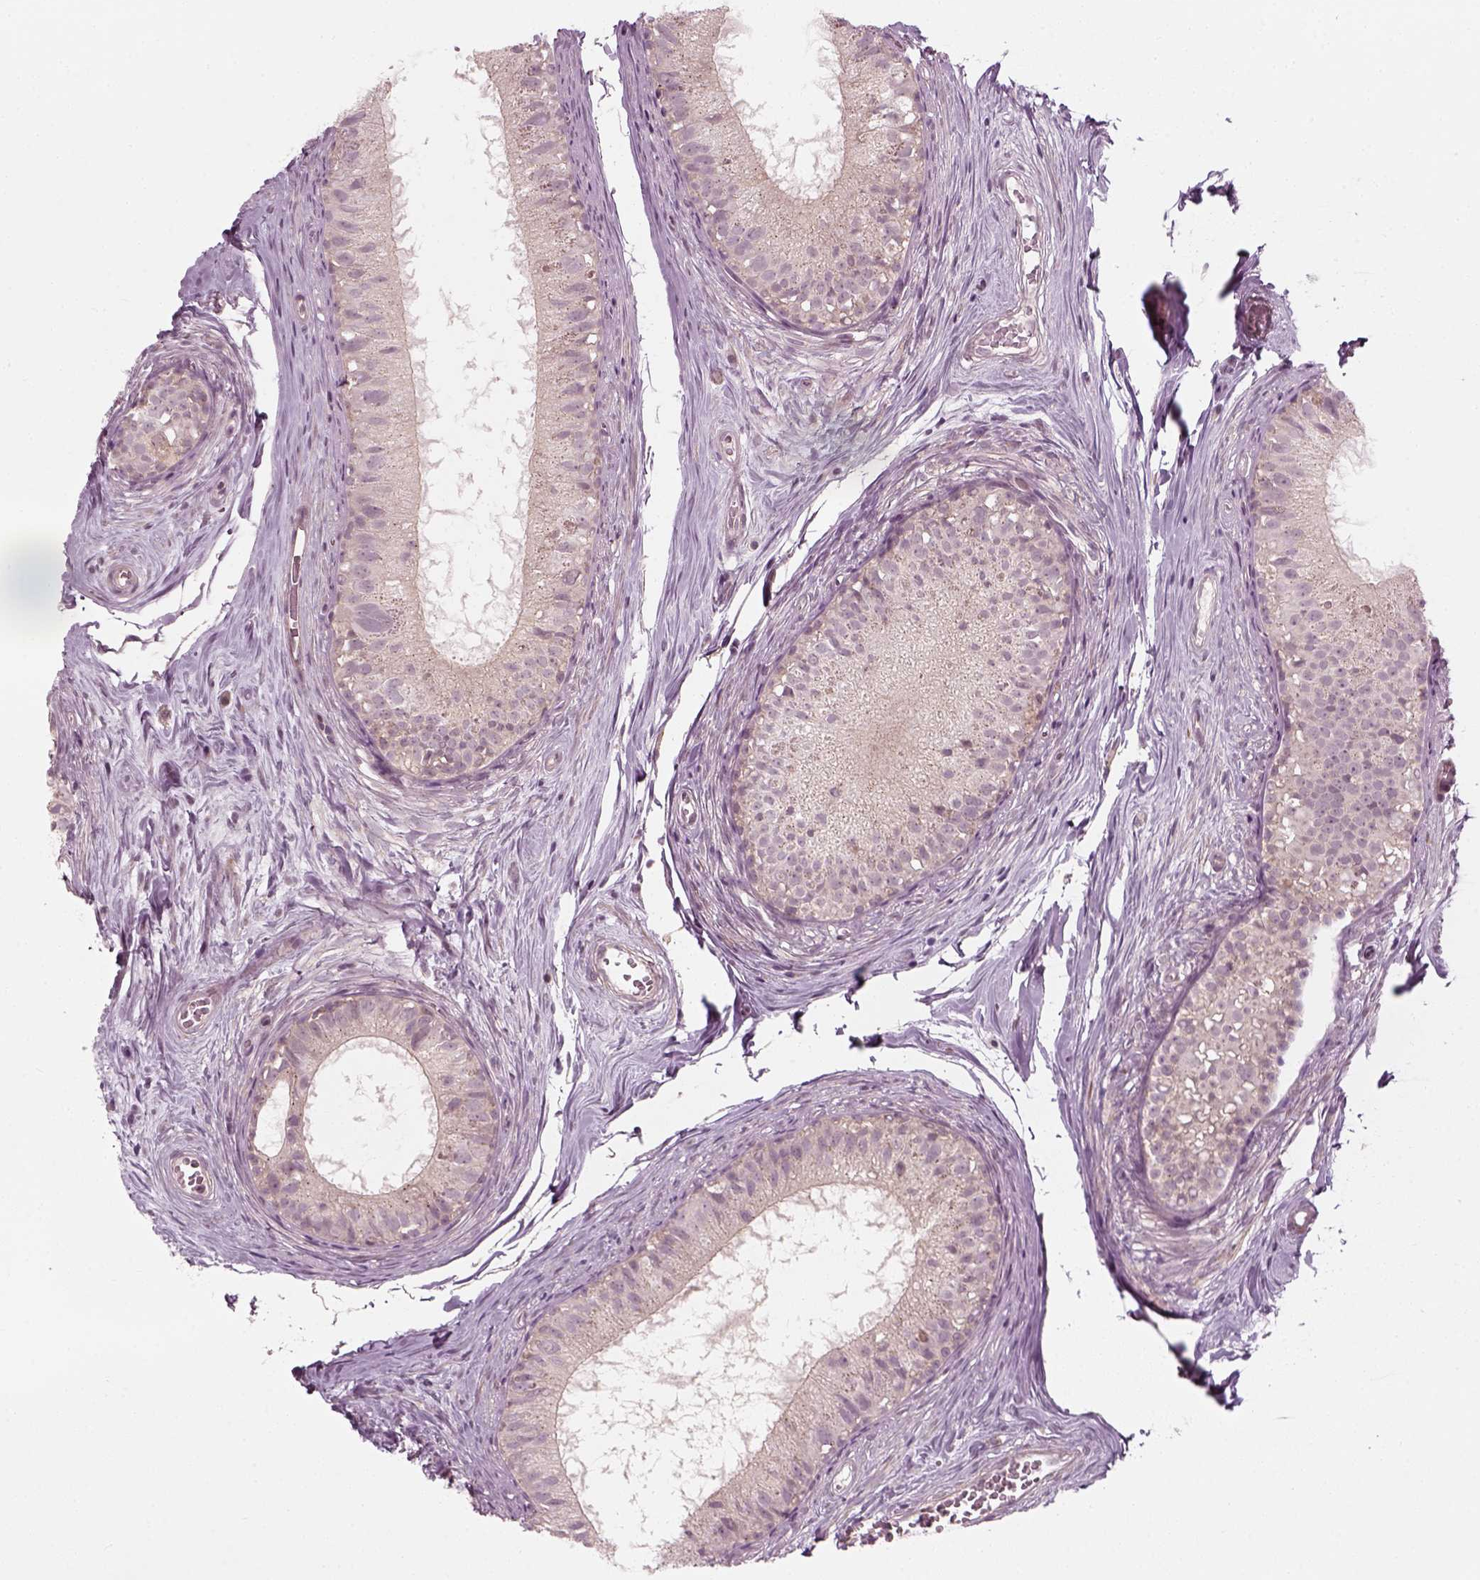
{"staining": {"intensity": "negative", "quantity": "none", "location": "none"}, "tissue": "epididymis", "cell_type": "Glandular cells", "image_type": "normal", "snomed": [{"axis": "morphology", "description": "Normal tissue, NOS"}, {"axis": "topography", "description": "Epididymis"}], "caption": "Immunohistochemistry photomicrograph of normal epididymis: epididymis stained with DAB reveals no significant protein staining in glandular cells.", "gene": "MLIP", "patient": {"sex": "male", "age": 45}}